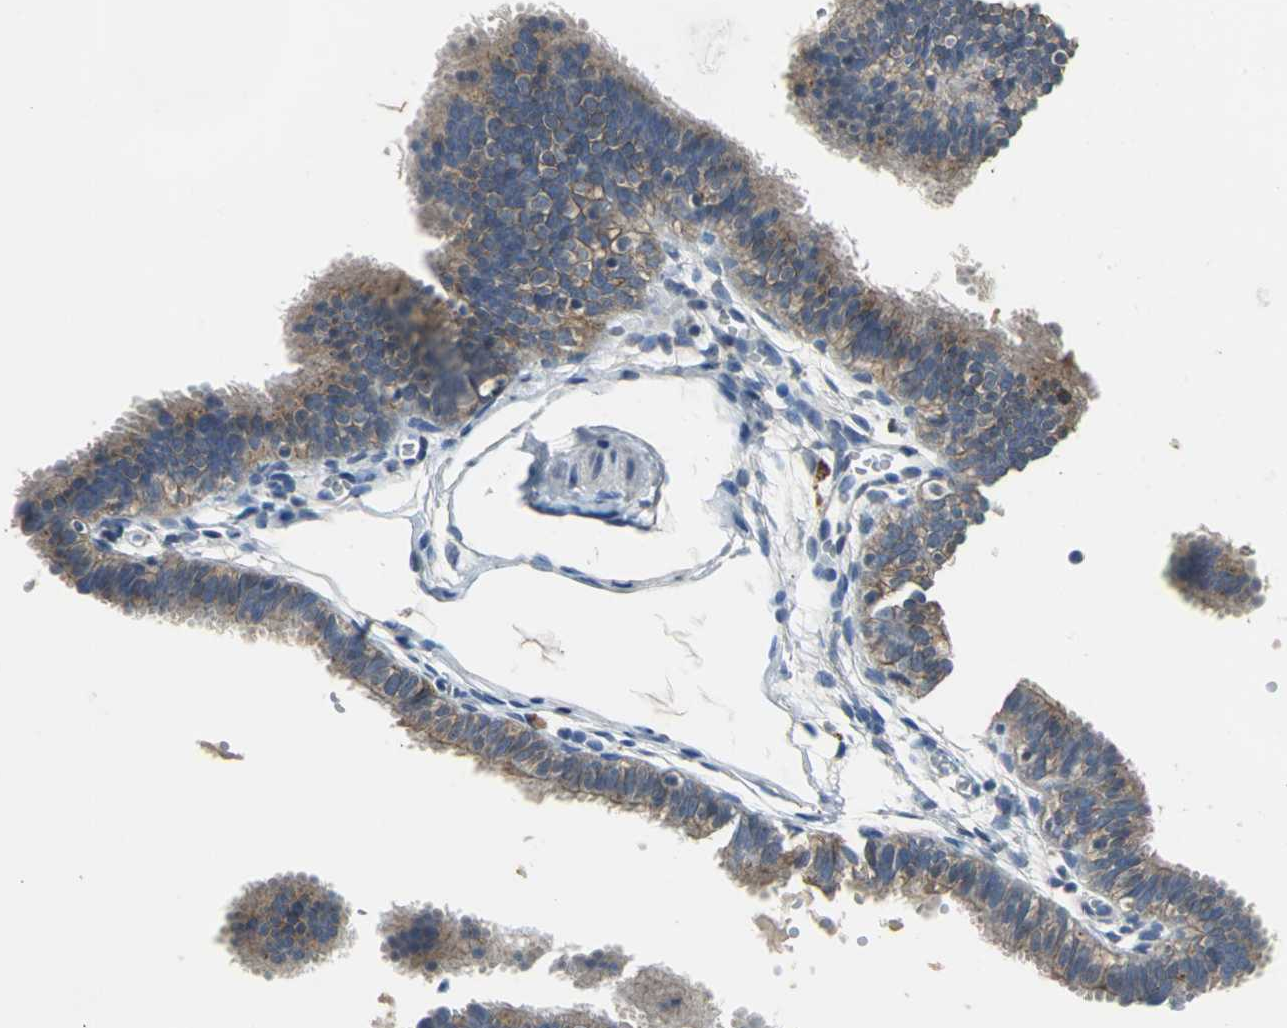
{"staining": {"intensity": "weak", "quantity": ">75%", "location": "cytoplasmic/membranous"}, "tissue": "fallopian tube", "cell_type": "Glandular cells", "image_type": "normal", "snomed": [{"axis": "morphology", "description": "Normal tissue, NOS"}, {"axis": "topography", "description": "Fallopian tube"}, {"axis": "topography", "description": "Placenta"}], "caption": "High-magnification brightfield microscopy of normal fallopian tube stained with DAB (brown) and counterstained with hematoxylin (blue). glandular cells exhibit weak cytoplasmic/membranous expression is appreciated in about>75% of cells. The staining was performed using DAB (3,3'-diaminobenzidine), with brown indicating positive protein expression. Nuclei are stained blue with hematoxylin.", "gene": "OCLN", "patient": {"sex": "female", "age": 34}}